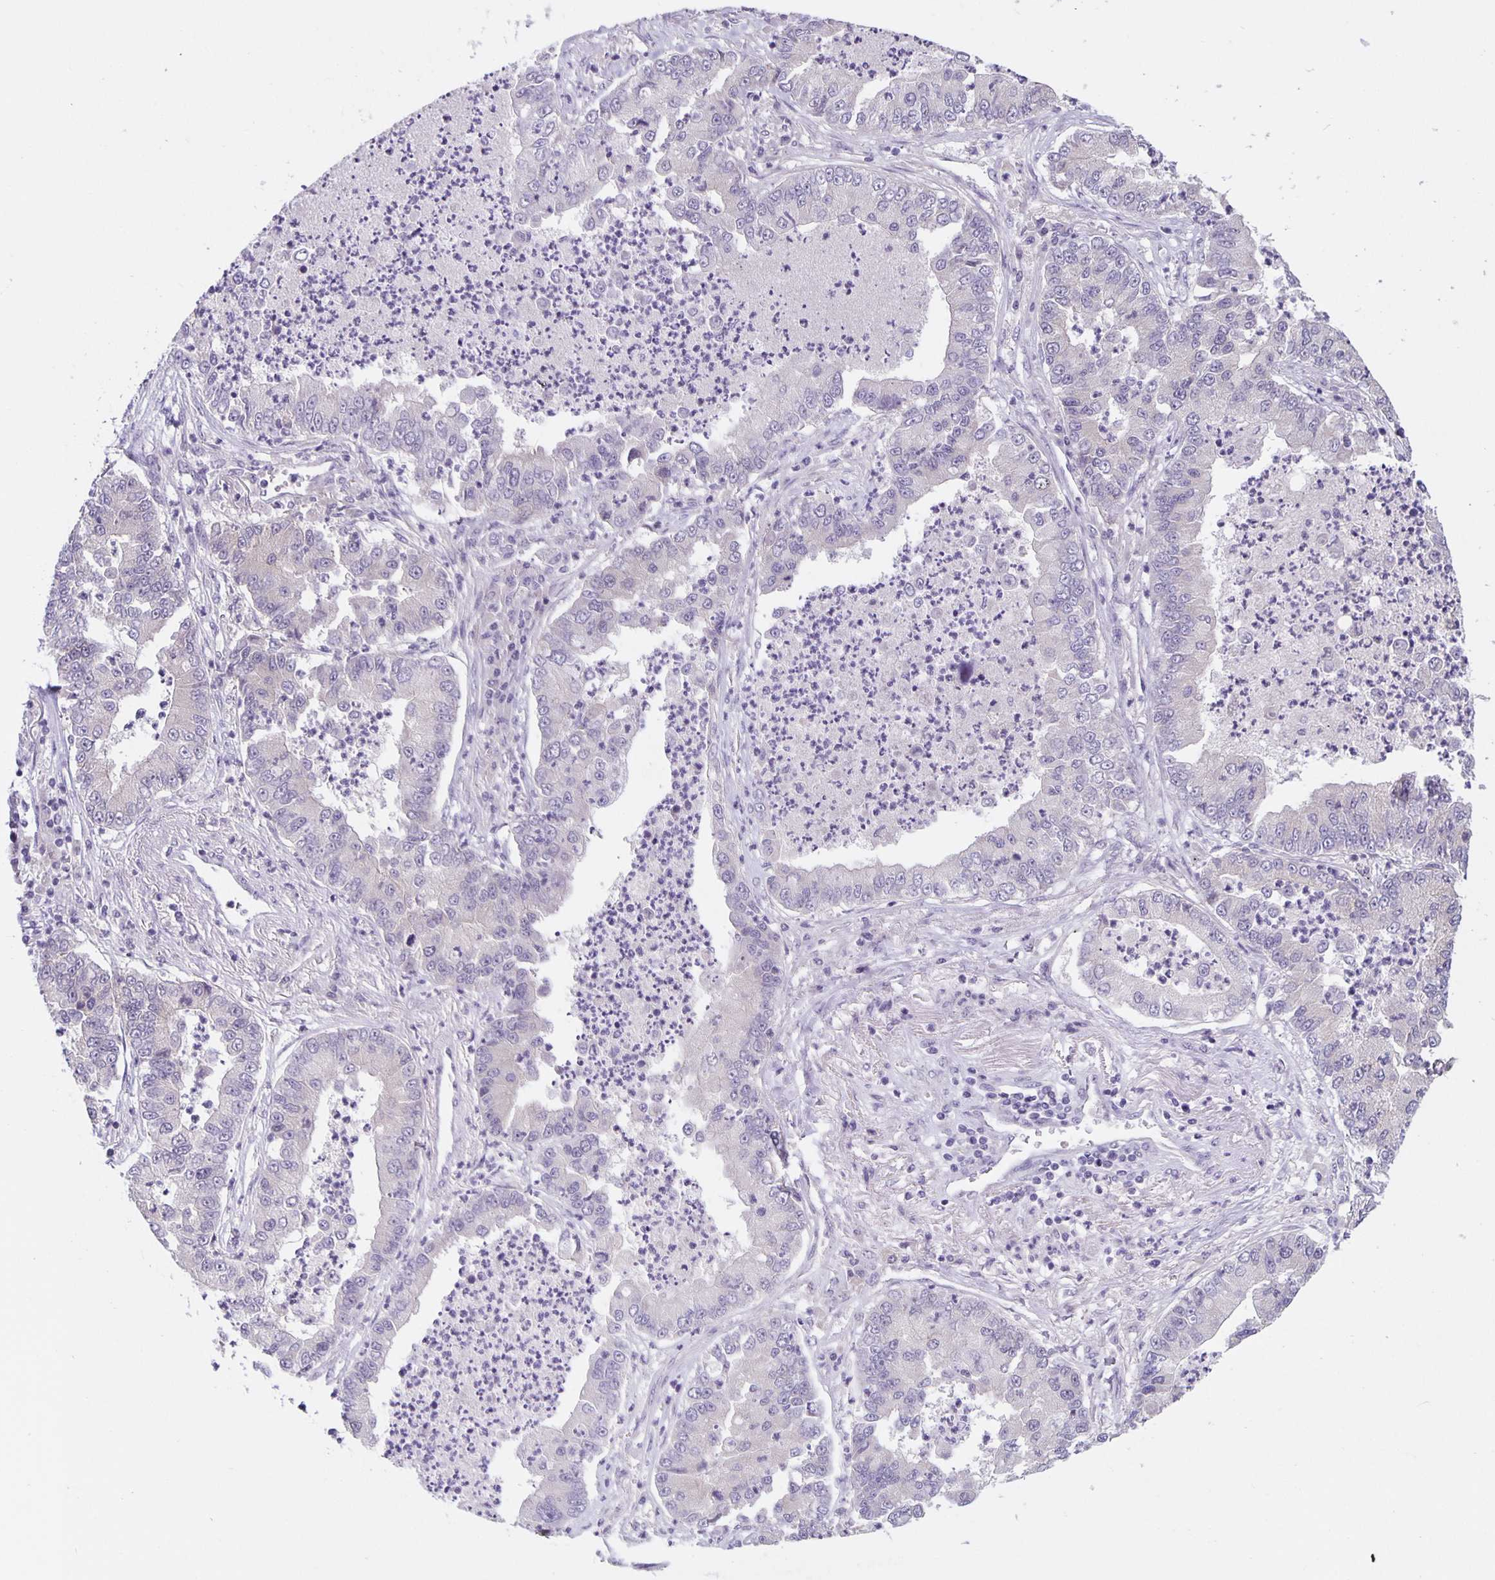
{"staining": {"intensity": "negative", "quantity": "none", "location": "none"}, "tissue": "lung cancer", "cell_type": "Tumor cells", "image_type": "cancer", "snomed": [{"axis": "morphology", "description": "Adenocarcinoma, NOS"}, {"axis": "topography", "description": "Lung"}], "caption": "Lung adenocarcinoma was stained to show a protein in brown. There is no significant expression in tumor cells.", "gene": "ARVCF", "patient": {"sex": "female", "age": 57}}